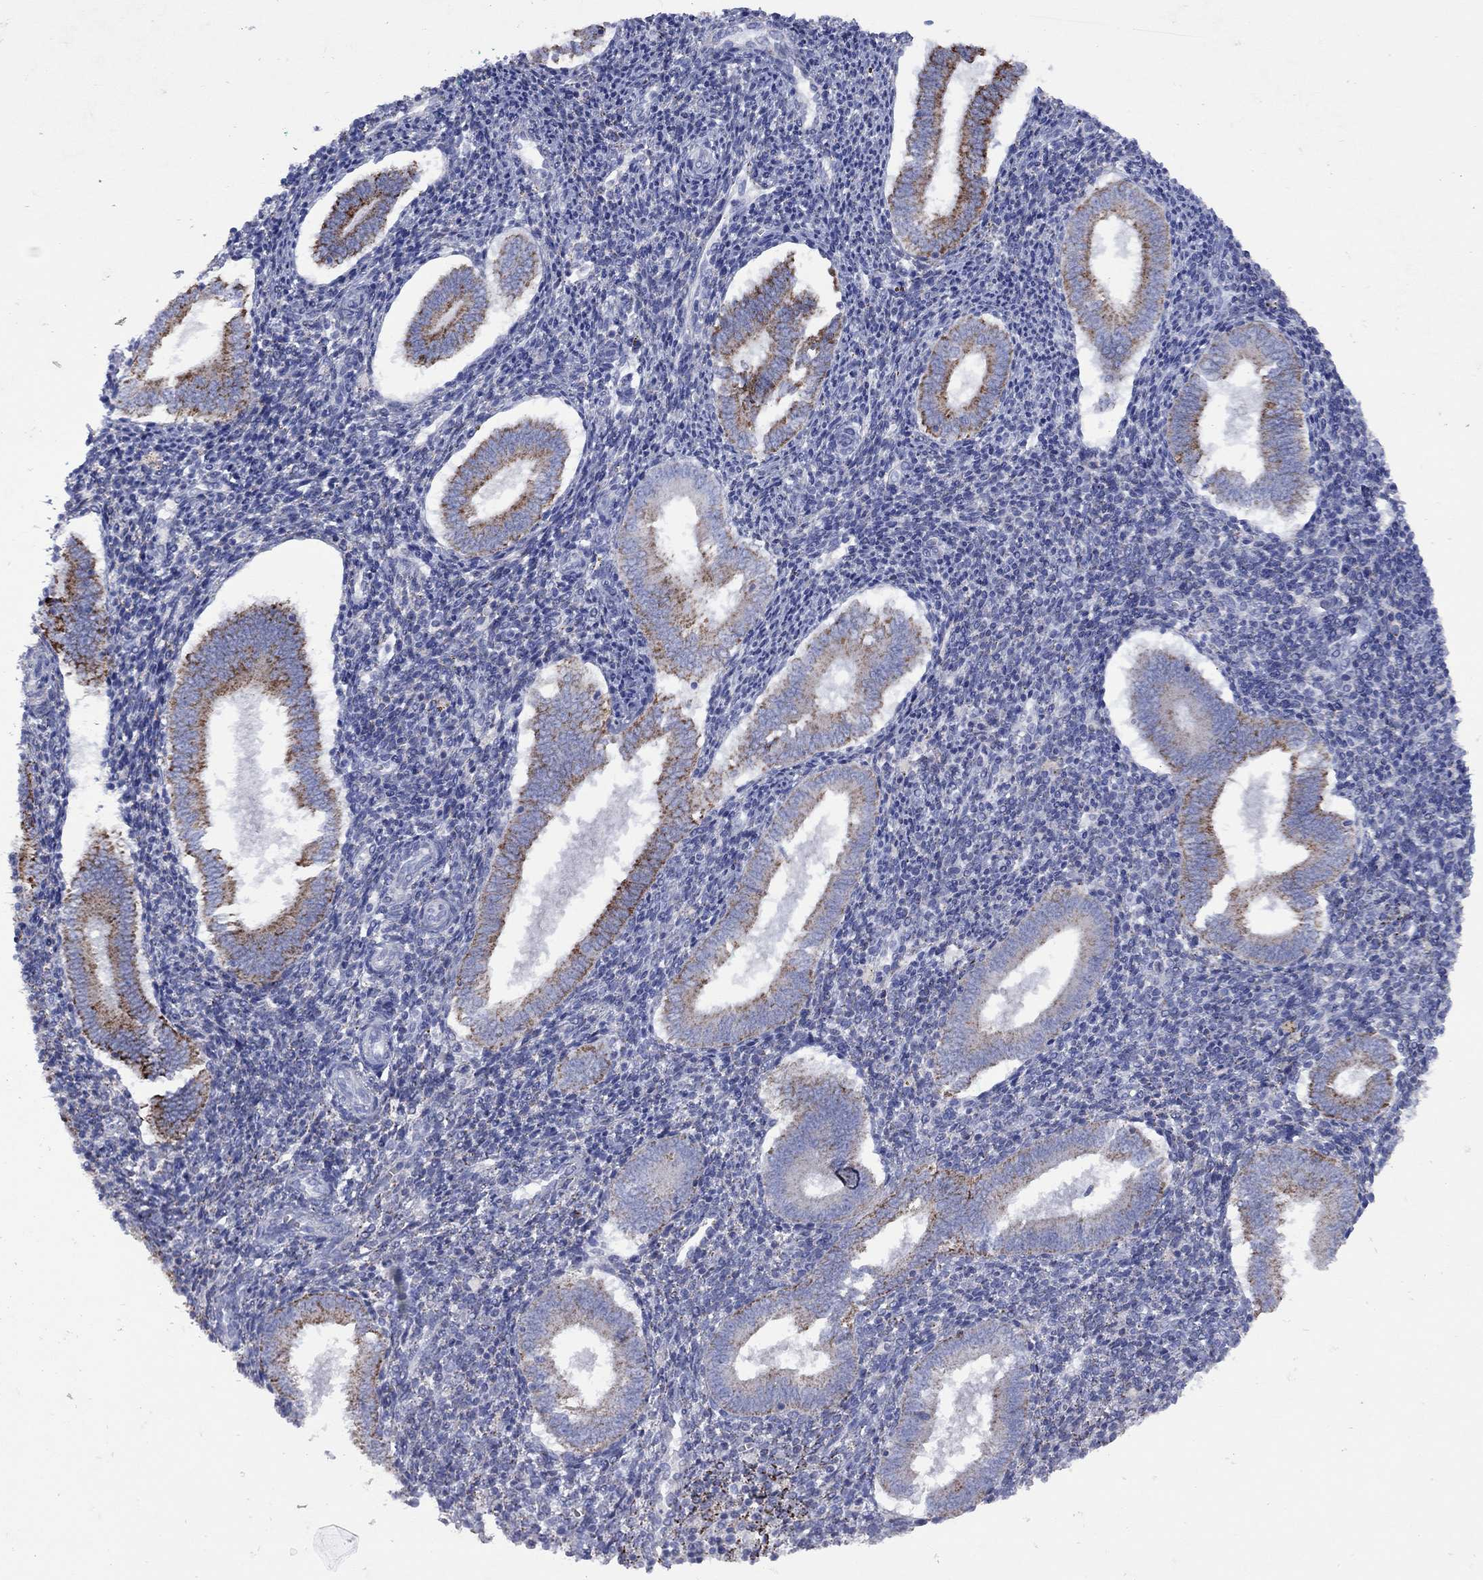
{"staining": {"intensity": "negative", "quantity": "none", "location": "none"}, "tissue": "endometrium", "cell_type": "Cells in endometrial stroma", "image_type": "normal", "snomed": [{"axis": "morphology", "description": "Normal tissue, NOS"}, {"axis": "topography", "description": "Endometrium"}], "caption": "High magnification brightfield microscopy of benign endometrium stained with DAB (3,3'-diaminobenzidine) (brown) and counterstained with hematoxylin (blue): cells in endometrial stroma show no significant positivity.", "gene": "SESTD1", "patient": {"sex": "female", "age": 25}}